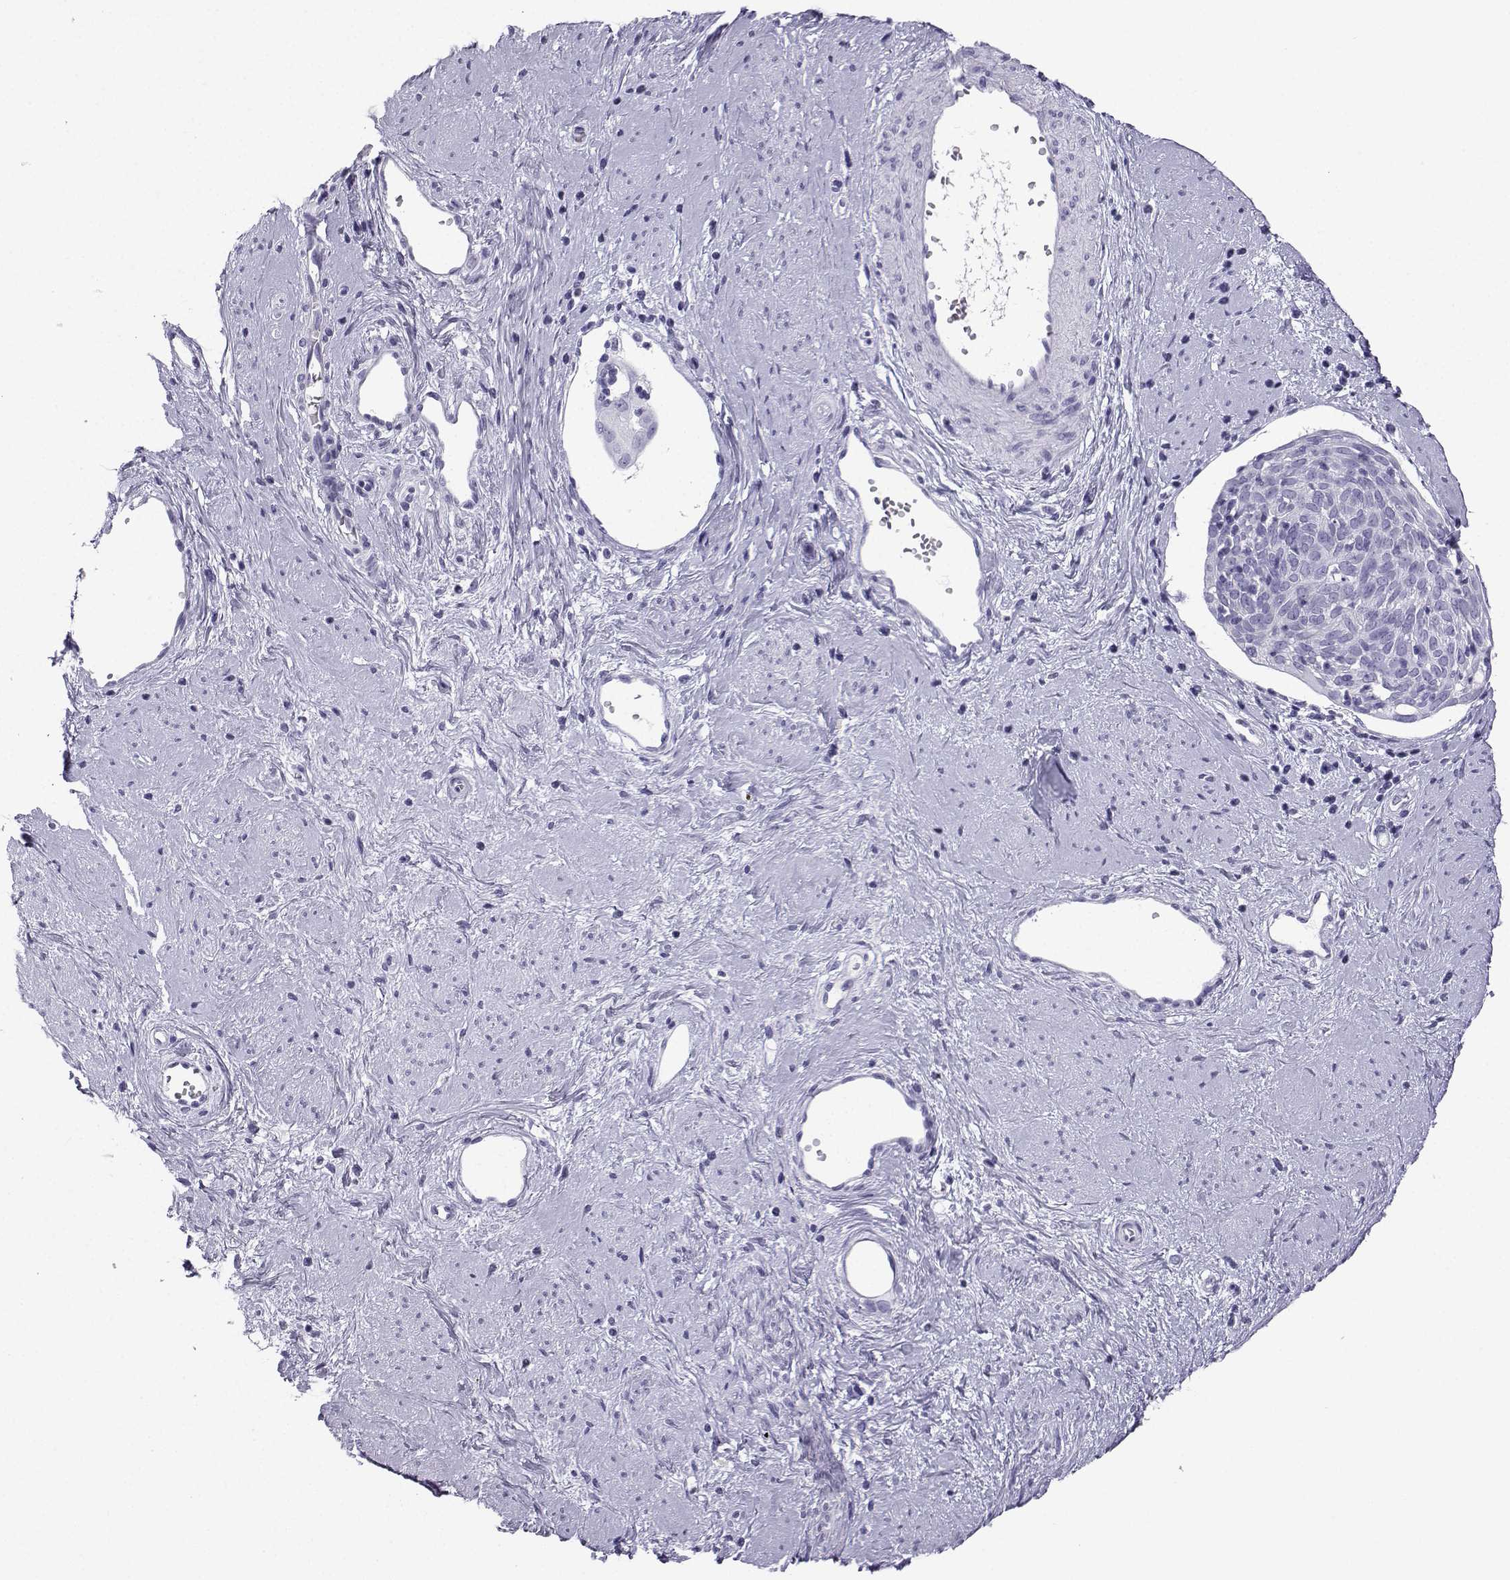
{"staining": {"intensity": "negative", "quantity": "none", "location": "none"}, "tissue": "cervical cancer", "cell_type": "Tumor cells", "image_type": "cancer", "snomed": [{"axis": "morphology", "description": "Squamous cell carcinoma, NOS"}, {"axis": "topography", "description": "Cervix"}], "caption": "IHC histopathology image of cervical cancer stained for a protein (brown), which displays no expression in tumor cells. (Brightfield microscopy of DAB (3,3'-diaminobenzidine) IHC at high magnification).", "gene": "NEFL", "patient": {"sex": "female", "age": 39}}